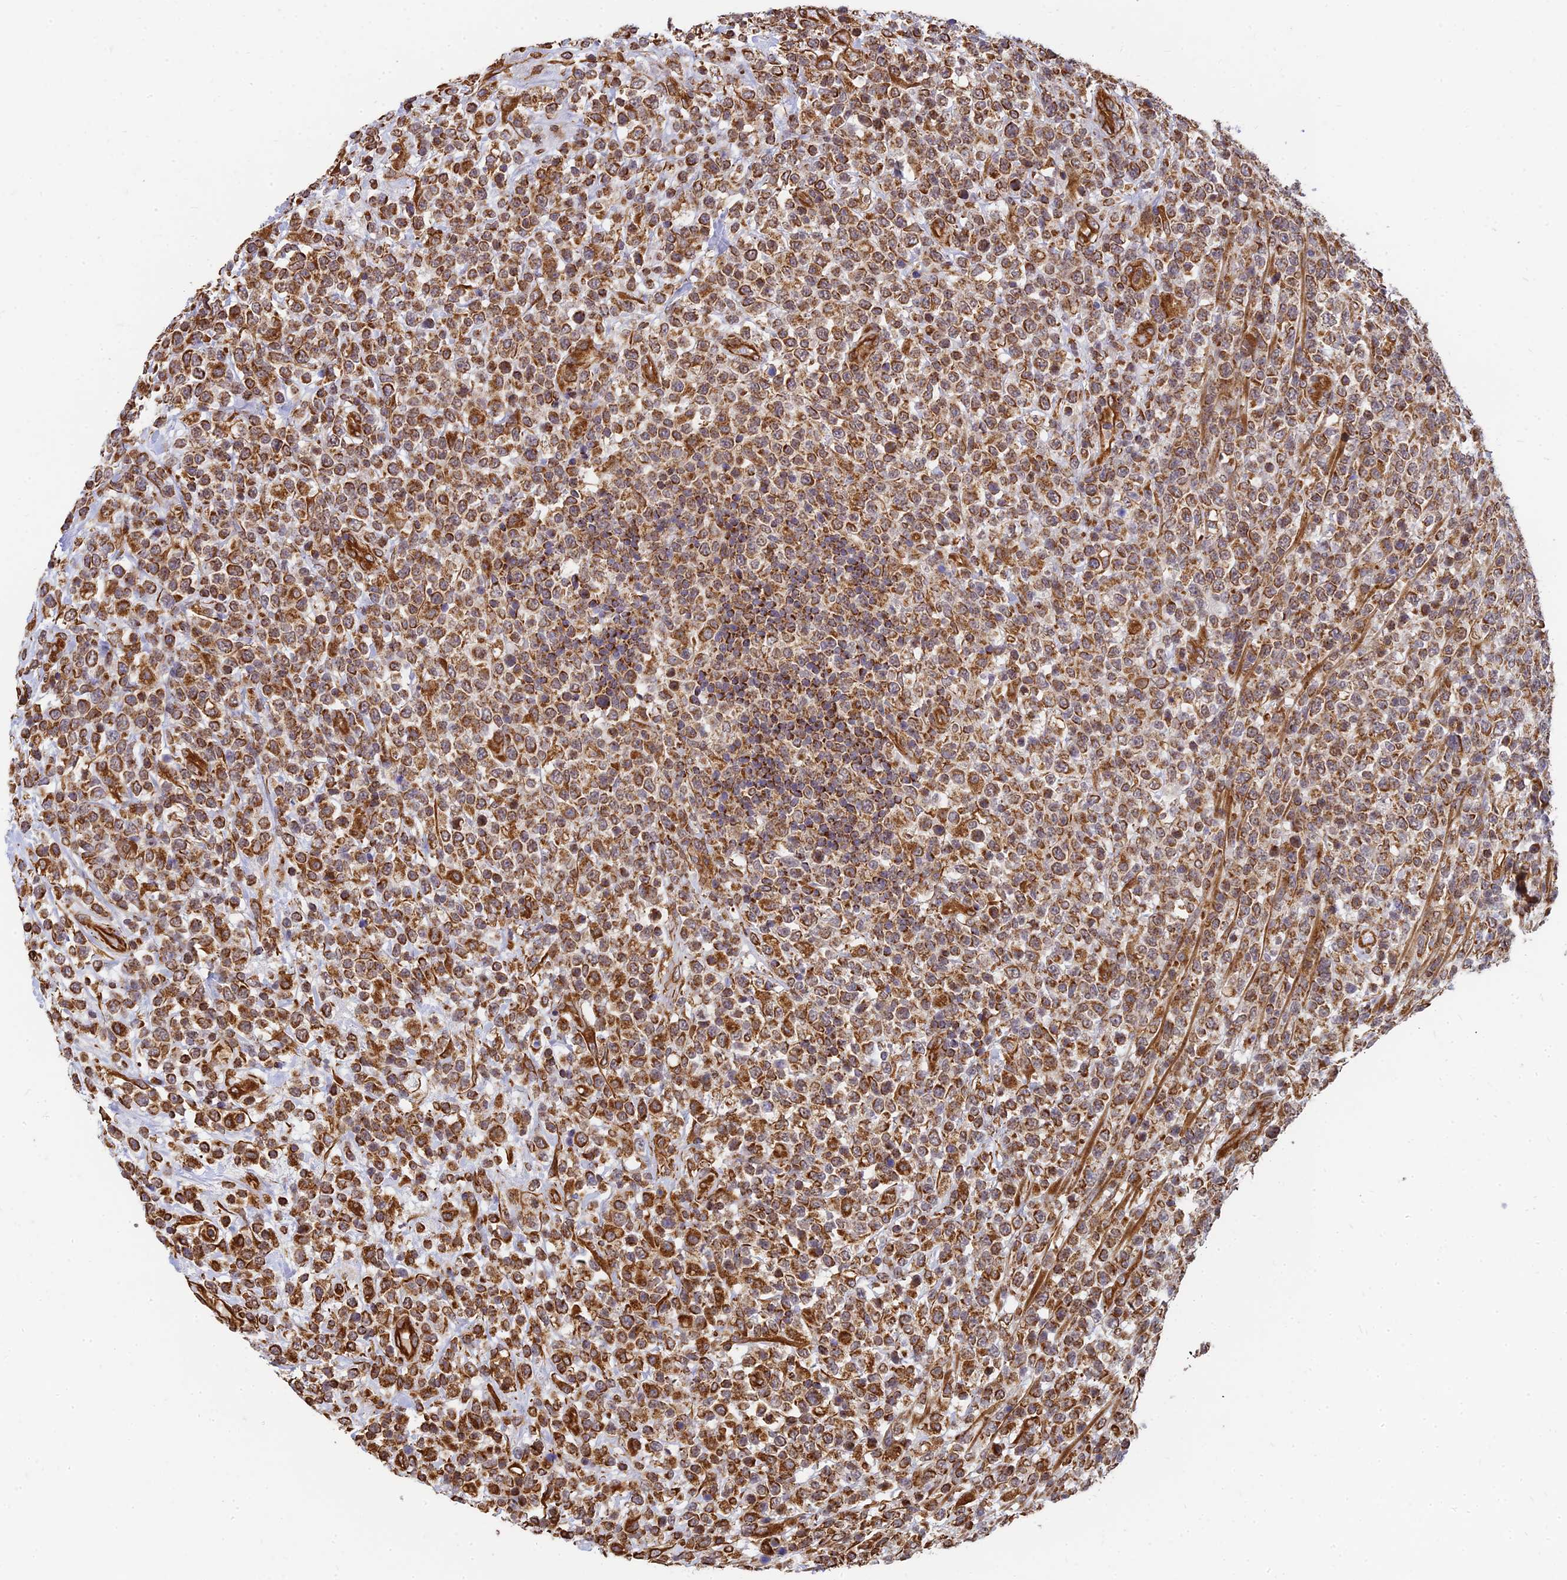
{"staining": {"intensity": "moderate", "quantity": ">75%", "location": "cytoplasmic/membranous"}, "tissue": "lymphoma", "cell_type": "Tumor cells", "image_type": "cancer", "snomed": [{"axis": "morphology", "description": "Malignant lymphoma, non-Hodgkin's type, High grade"}, {"axis": "topography", "description": "Colon"}], "caption": "Brown immunohistochemical staining in malignant lymphoma, non-Hodgkin's type (high-grade) displays moderate cytoplasmic/membranous expression in approximately >75% of tumor cells.", "gene": "DSTYK", "patient": {"sex": "female", "age": 53}}